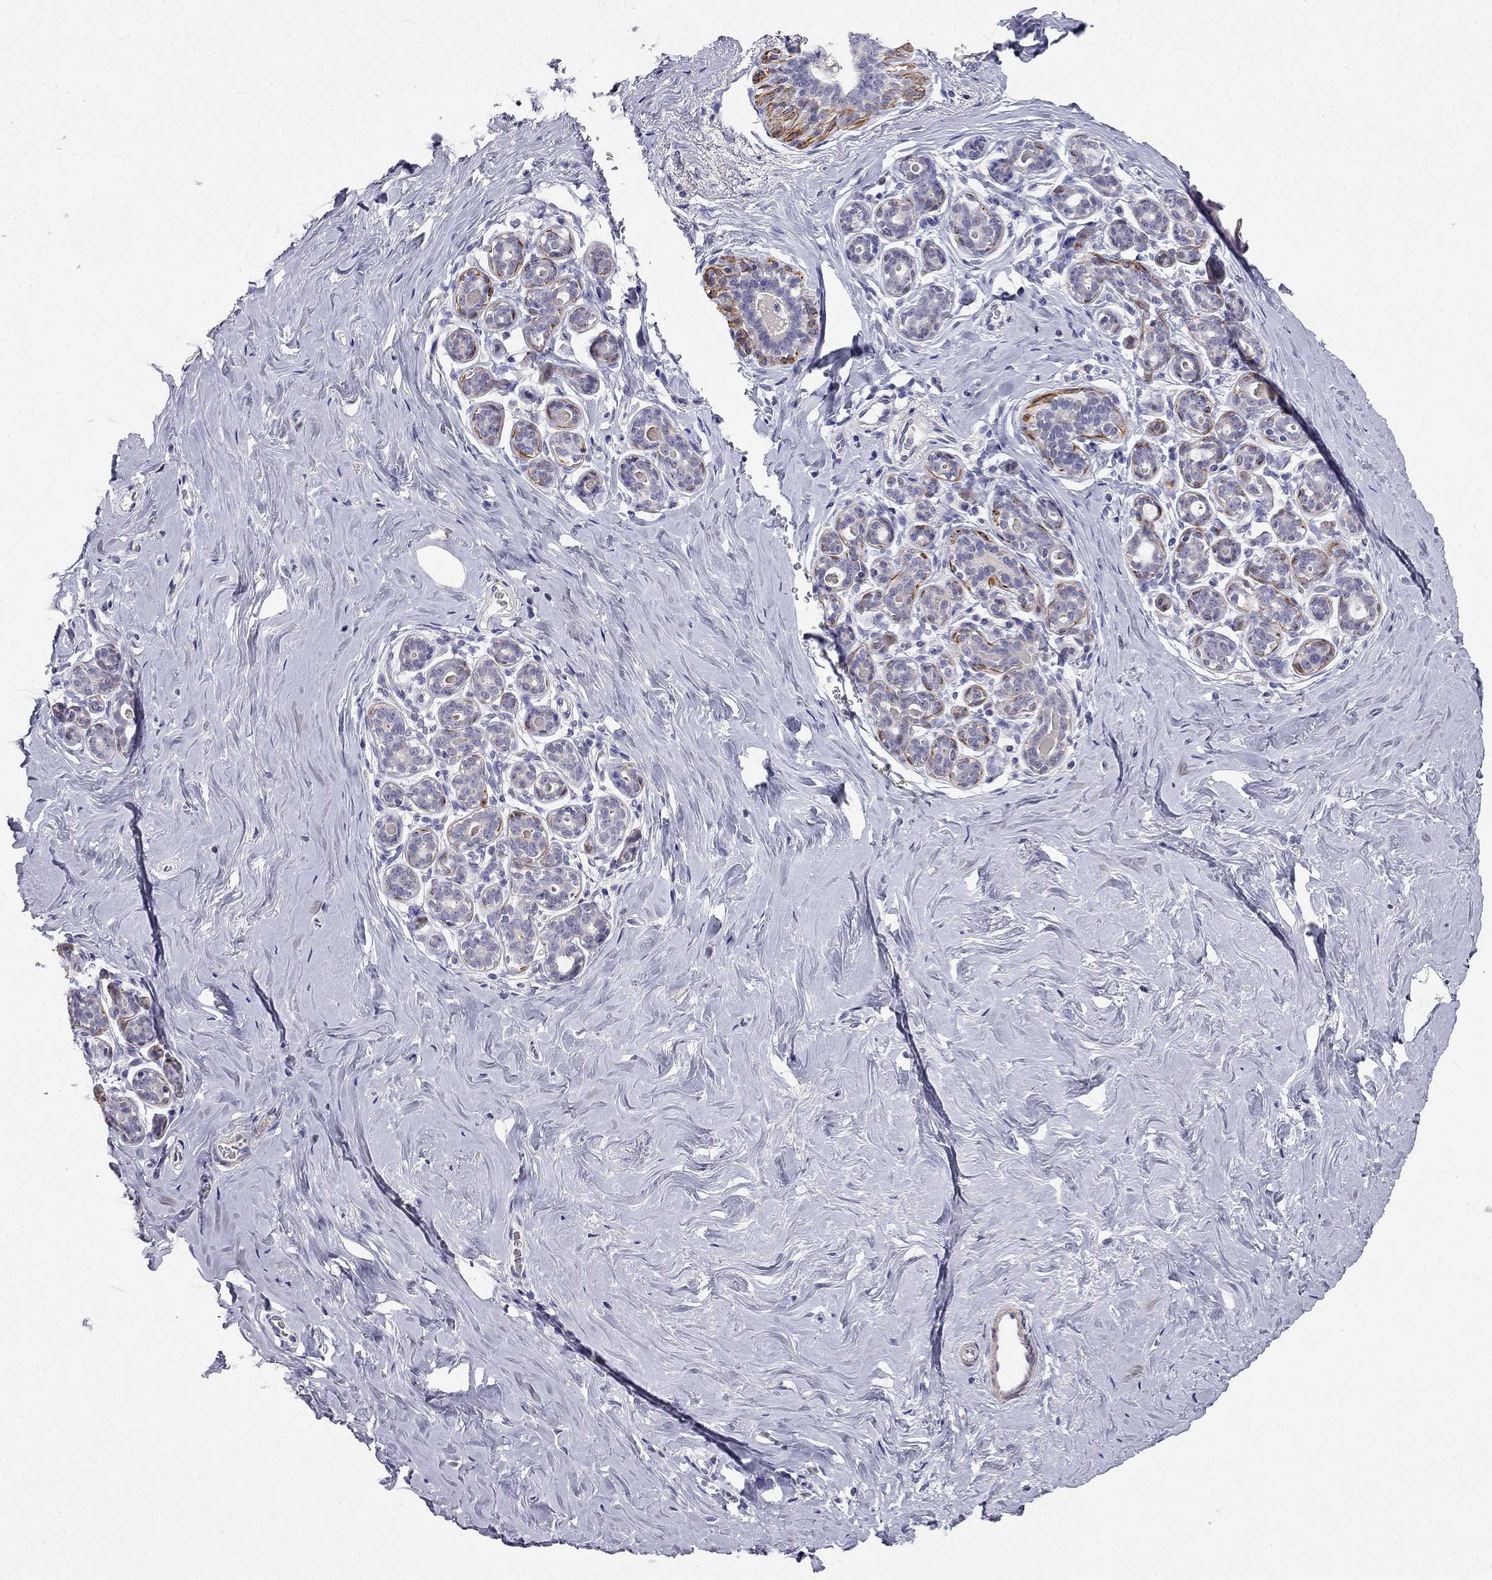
{"staining": {"intensity": "negative", "quantity": "none", "location": "none"}, "tissue": "breast", "cell_type": "Adipocytes", "image_type": "normal", "snomed": [{"axis": "morphology", "description": "Normal tissue, NOS"}, {"axis": "topography", "description": "Skin"}, {"axis": "topography", "description": "Breast"}], "caption": "A high-resolution photomicrograph shows immunohistochemistry (IHC) staining of unremarkable breast, which exhibits no significant positivity in adipocytes. (DAB immunohistochemistry, high magnification).", "gene": "C16orf89", "patient": {"sex": "female", "age": 43}}